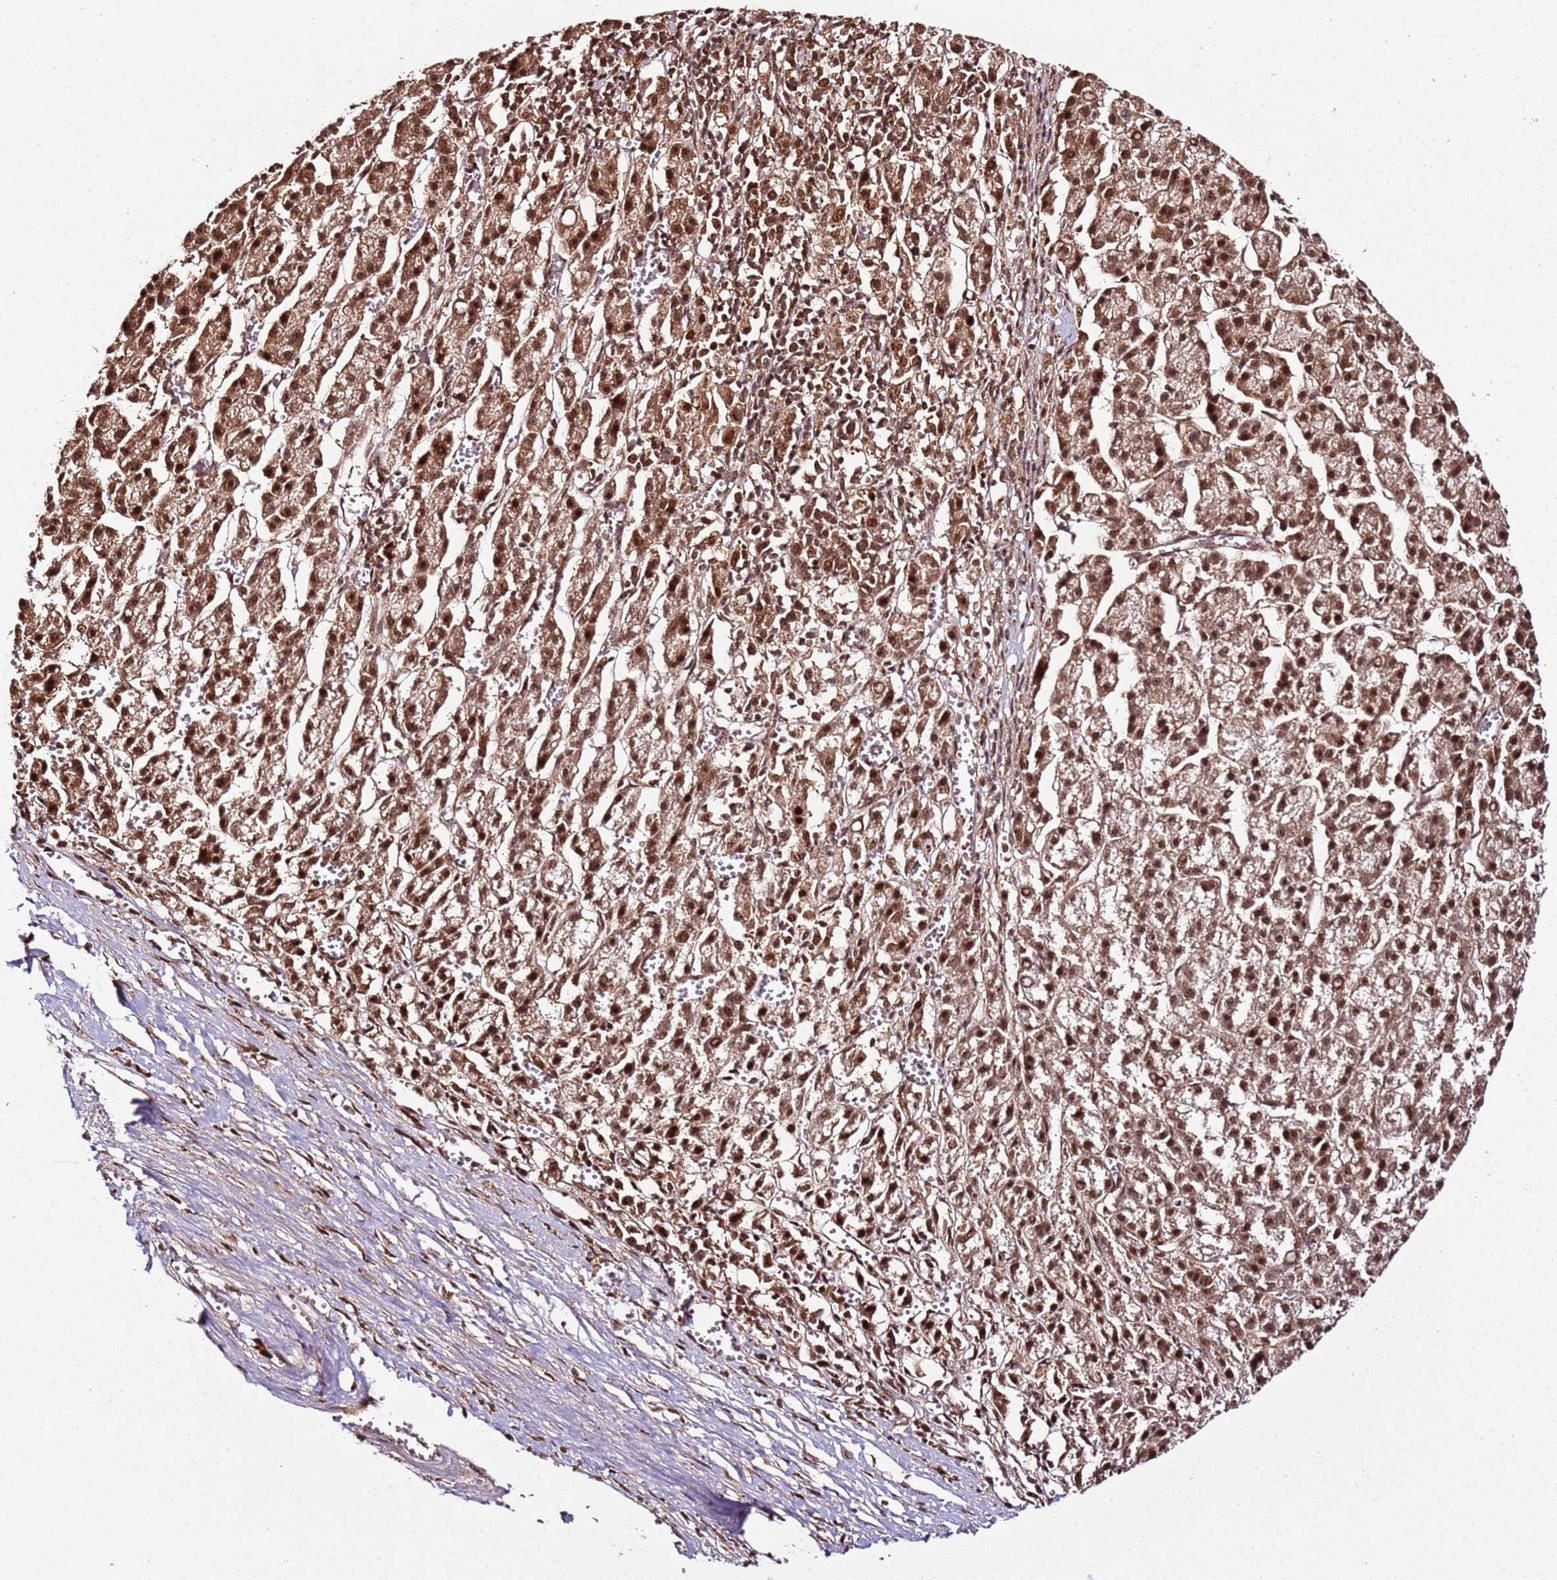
{"staining": {"intensity": "strong", "quantity": ">75%", "location": "cytoplasmic/membranous,nuclear"}, "tissue": "liver cancer", "cell_type": "Tumor cells", "image_type": "cancer", "snomed": [{"axis": "morphology", "description": "Carcinoma, Hepatocellular, NOS"}, {"axis": "topography", "description": "Liver"}], "caption": "This is a histology image of immunohistochemistry staining of liver hepatocellular carcinoma, which shows strong staining in the cytoplasmic/membranous and nuclear of tumor cells.", "gene": "XRN2", "patient": {"sex": "female", "age": 58}}